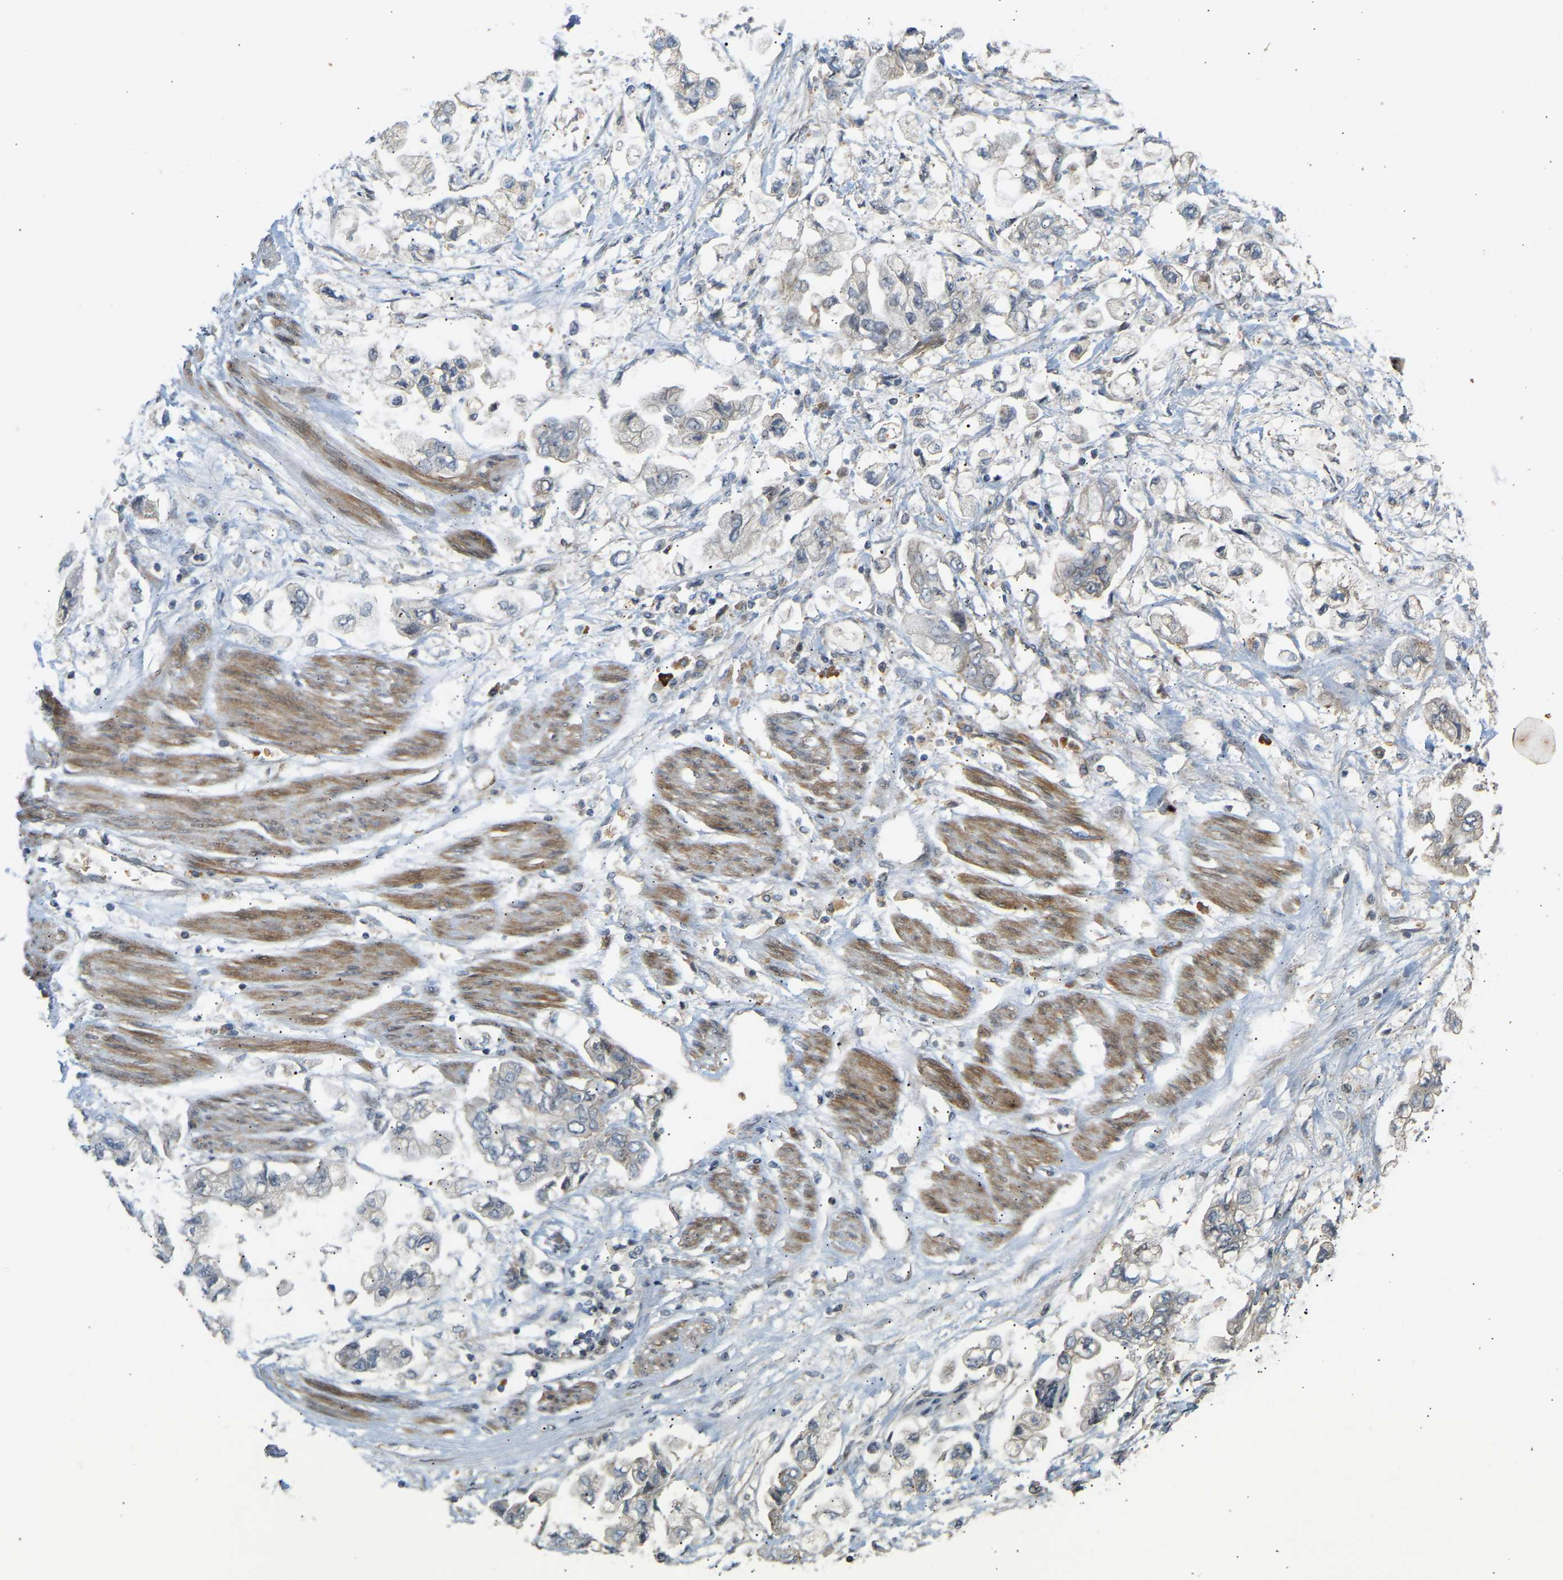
{"staining": {"intensity": "negative", "quantity": "none", "location": "none"}, "tissue": "stomach cancer", "cell_type": "Tumor cells", "image_type": "cancer", "snomed": [{"axis": "morphology", "description": "Normal tissue, NOS"}, {"axis": "morphology", "description": "Adenocarcinoma, NOS"}, {"axis": "topography", "description": "Stomach"}], "caption": "The immunohistochemistry micrograph has no significant positivity in tumor cells of stomach adenocarcinoma tissue.", "gene": "POGLUT2", "patient": {"sex": "male", "age": 62}}